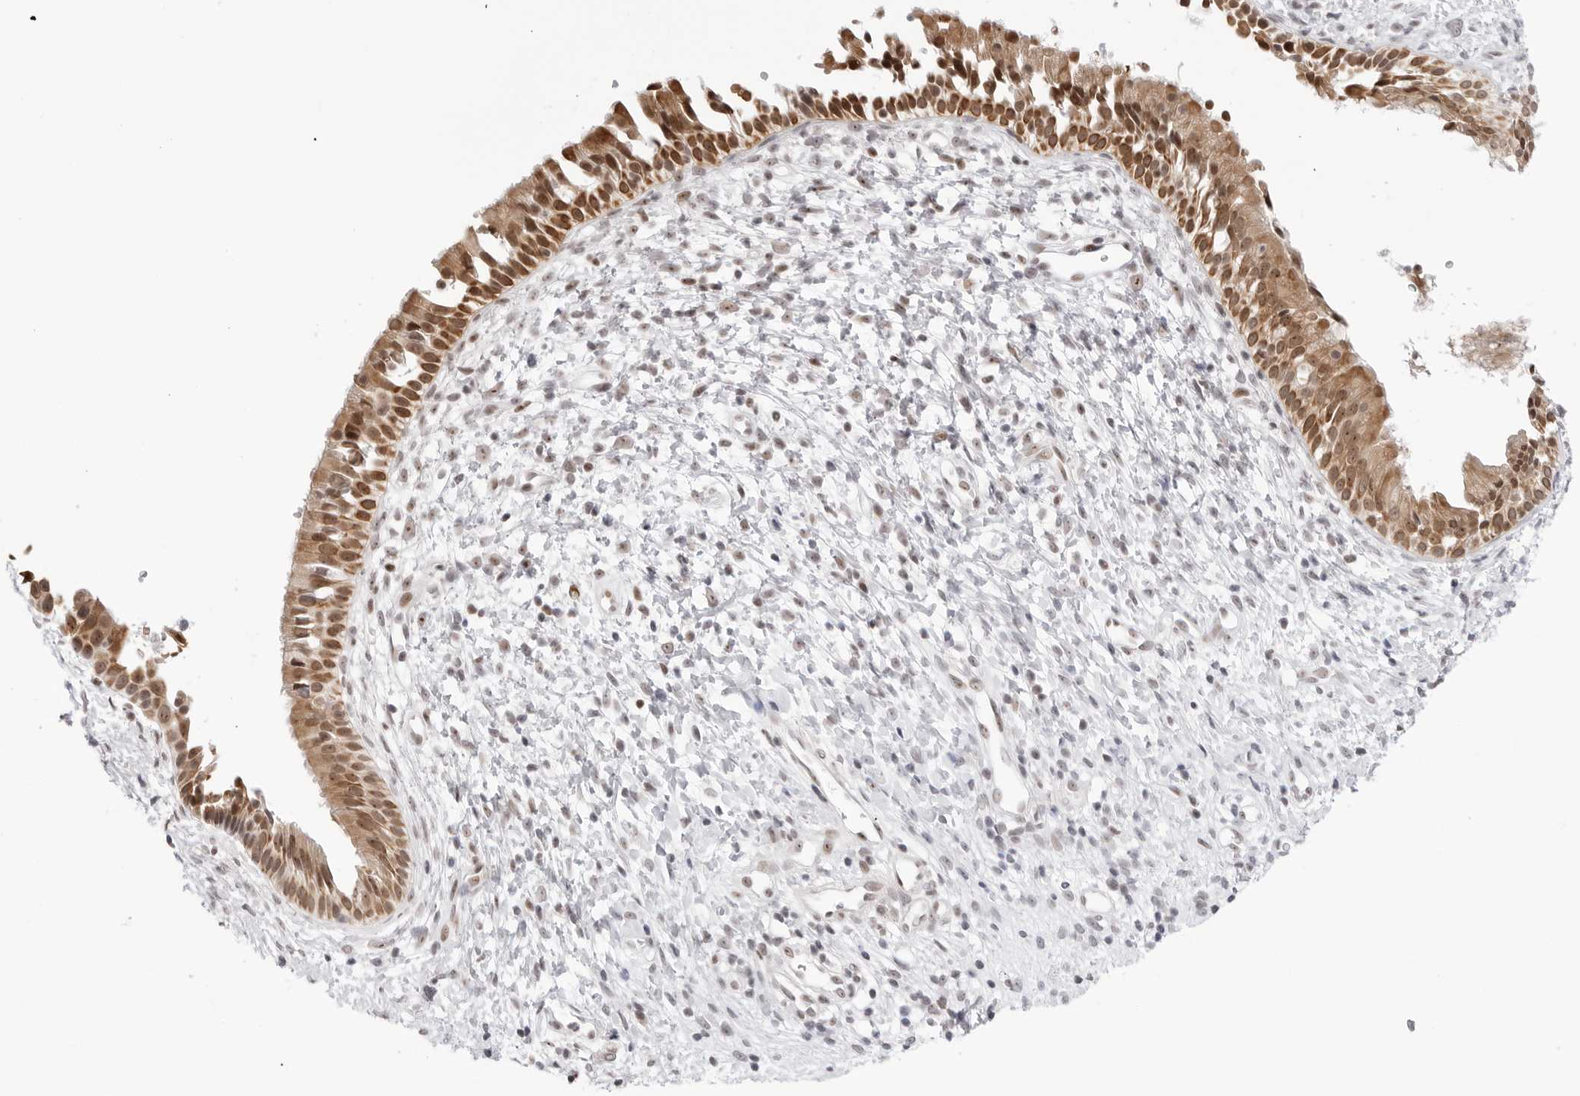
{"staining": {"intensity": "moderate", "quantity": ">75%", "location": "cytoplasmic/membranous,nuclear"}, "tissue": "nasopharynx", "cell_type": "Respiratory epithelial cells", "image_type": "normal", "snomed": [{"axis": "morphology", "description": "Normal tissue, NOS"}, {"axis": "topography", "description": "Nasopharynx"}], "caption": "Immunohistochemistry of normal human nasopharynx shows medium levels of moderate cytoplasmic/membranous,nuclear positivity in approximately >75% of respiratory epithelial cells. (brown staining indicates protein expression, while blue staining denotes nuclei).", "gene": "C1orf162", "patient": {"sex": "male", "age": 22}}